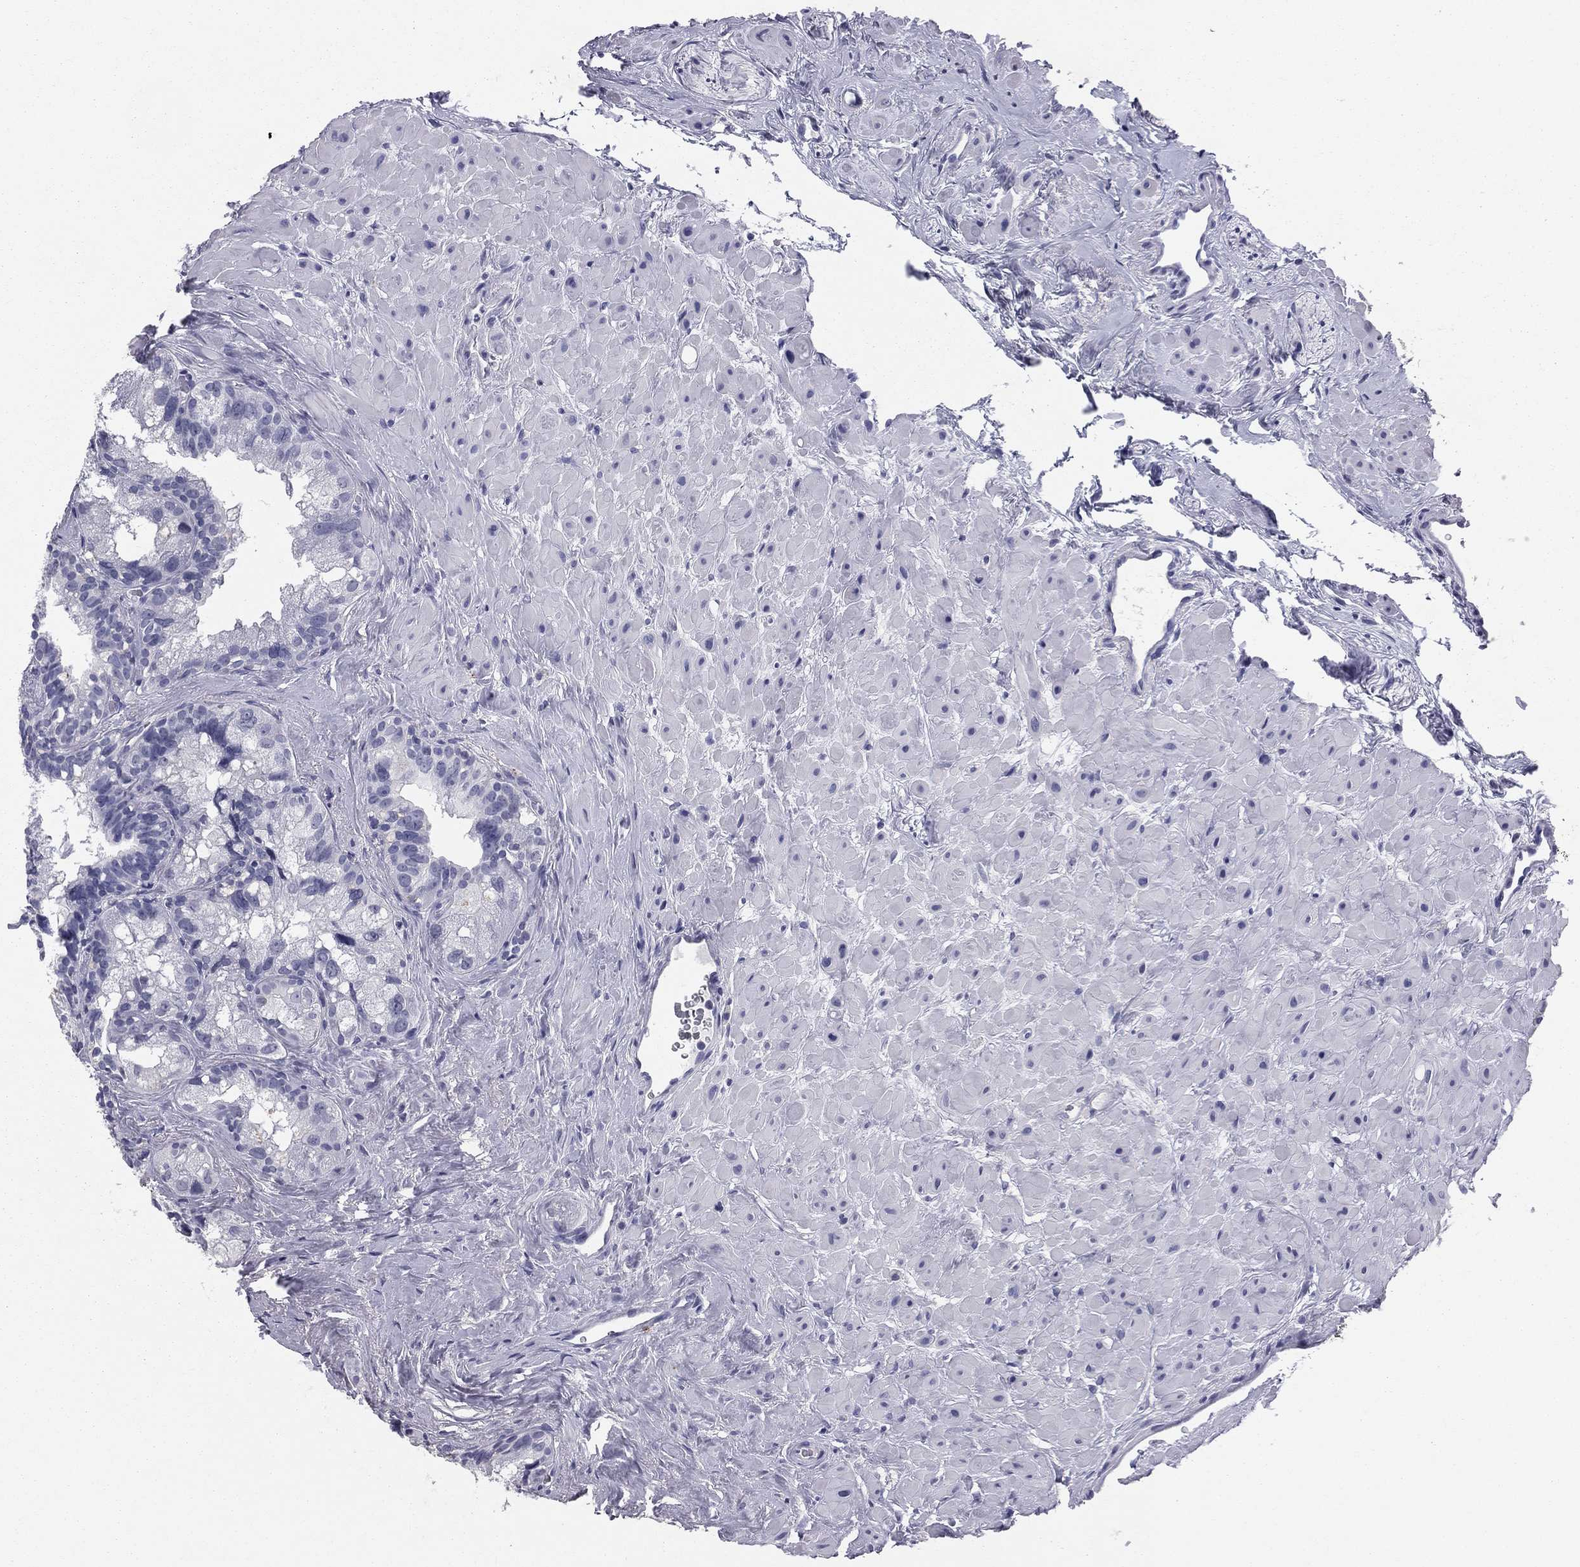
{"staining": {"intensity": "negative", "quantity": "none", "location": "none"}, "tissue": "seminal vesicle", "cell_type": "Glandular cells", "image_type": "normal", "snomed": [{"axis": "morphology", "description": "Normal tissue, NOS"}, {"axis": "topography", "description": "Seminal veicle"}], "caption": "DAB immunohistochemical staining of unremarkable seminal vesicle displays no significant positivity in glandular cells. (DAB immunohistochemistry (IHC) with hematoxylin counter stain).", "gene": "HLA", "patient": {"sex": "male", "age": 72}}